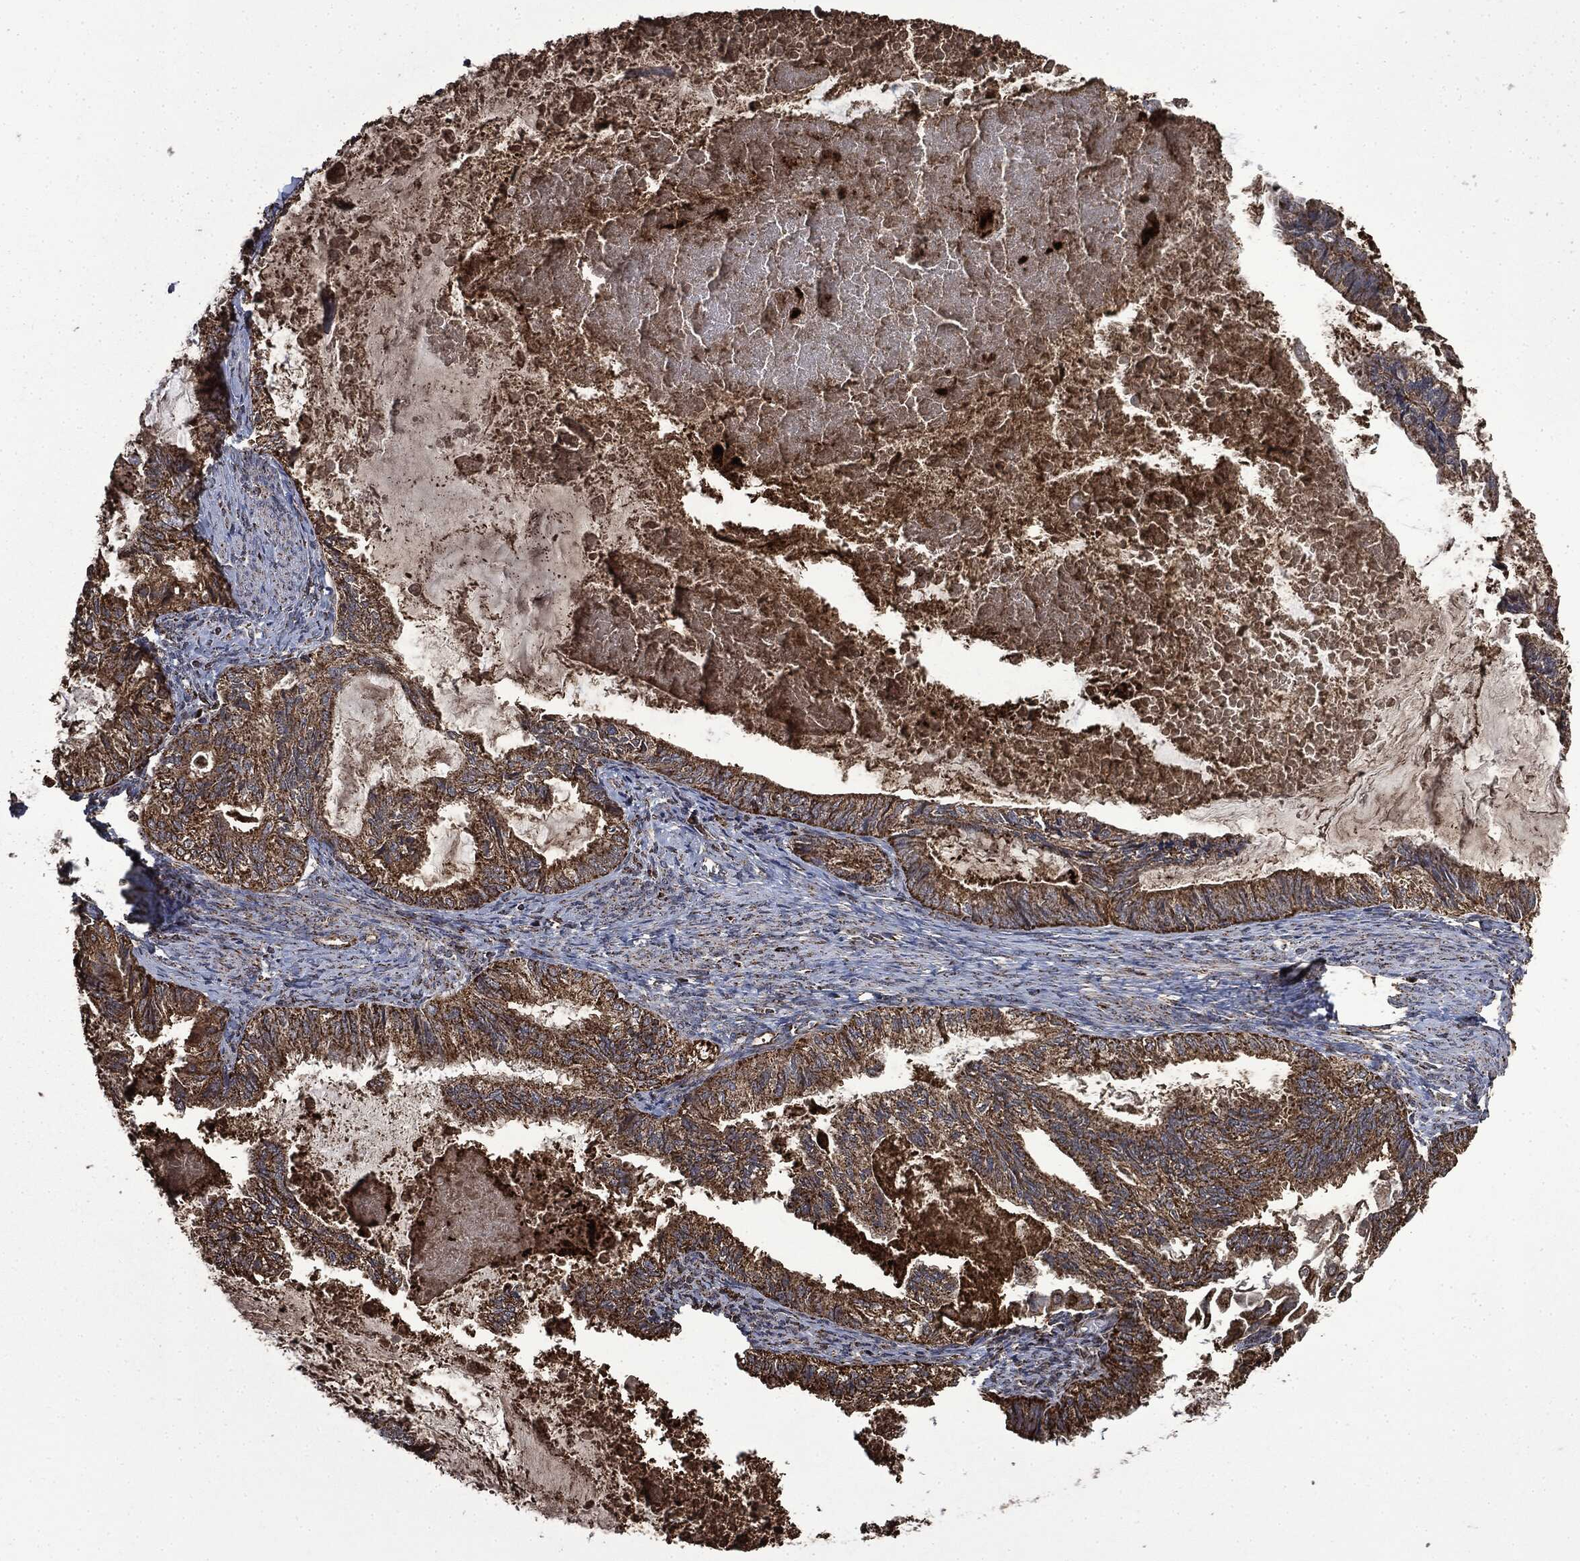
{"staining": {"intensity": "strong", "quantity": ">75%", "location": "cytoplasmic/membranous"}, "tissue": "endometrial cancer", "cell_type": "Tumor cells", "image_type": "cancer", "snomed": [{"axis": "morphology", "description": "Adenocarcinoma, NOS"}, {"axis": "topography", "description": "Endometrium"}], "caption": "Endometrial cancer (adenocarcinoma) stained with immunohistochemistry (IHC) exhibits strong cytoplasmic/membranous positivity in about >75% of tumor cells. (DAB (3,3'-diaminobenzidine) = brown stain, brightfield microscopy at high magnification).", "gene": "LIG3", "patient": {"sex": "female", "age": 86}}